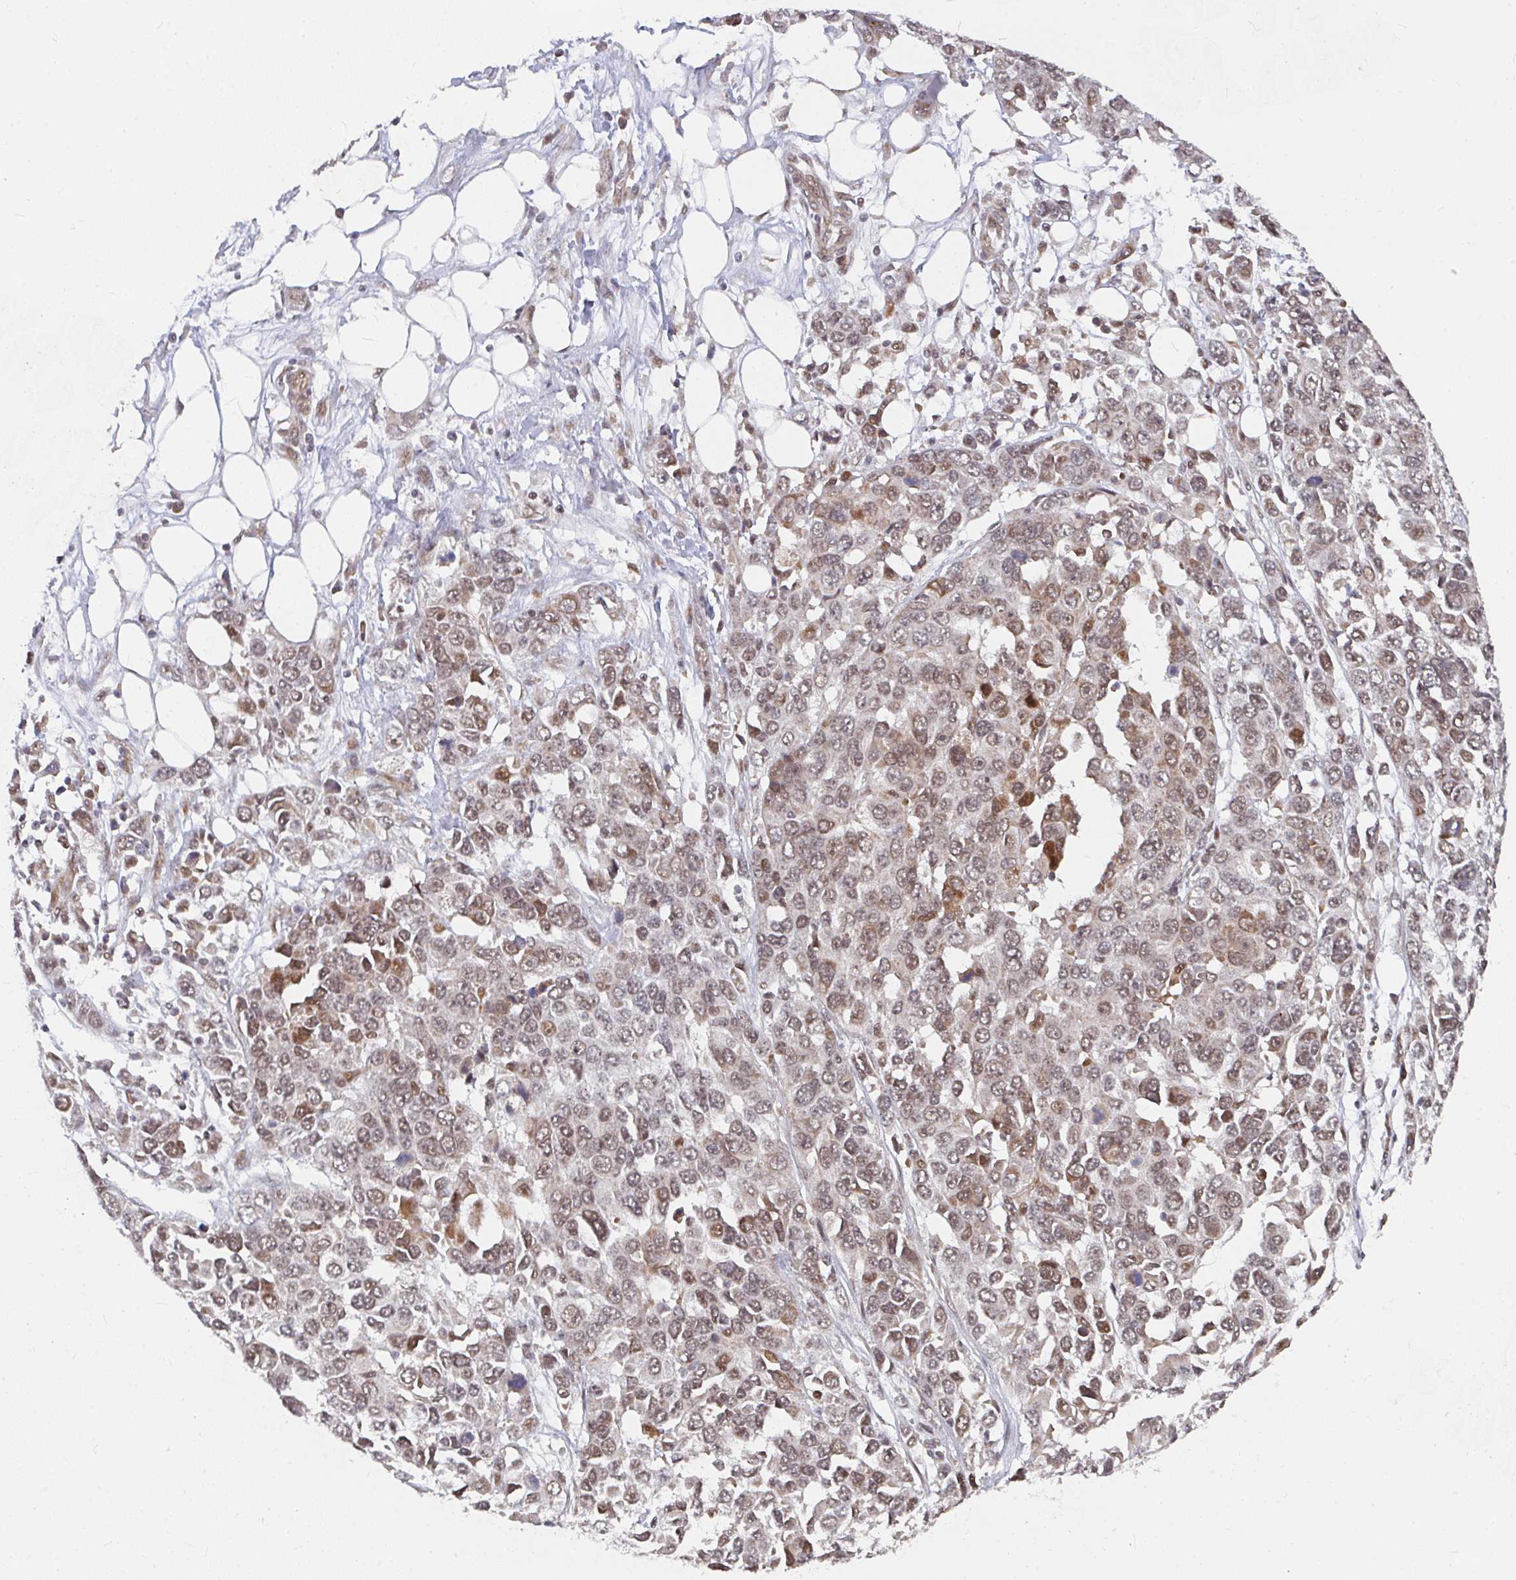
{"staining": {"intensity": "weak", "quantity": ">75%", "location": "cytoplasmic/membranous,nuclear"}, "tissue": "ovarian cancer", "cell_type": "Tumor cells", "image_type": "cancer", "snomed": [{"axis": "morphology", "description": "Cystadenocarcinoma, serous, NOS"}, {"axis": "topography", "description": "Ovary"}], "caption": "This is a micrograph of immunohistochemistry staining of serous cystadenocarcinoma (ovarian), which shows weak expression in the cytoplasmic/membranous and nuclear of tumor cells.", "gene": "RBBP5", "patient": {"sex": "female", "age": 76}}